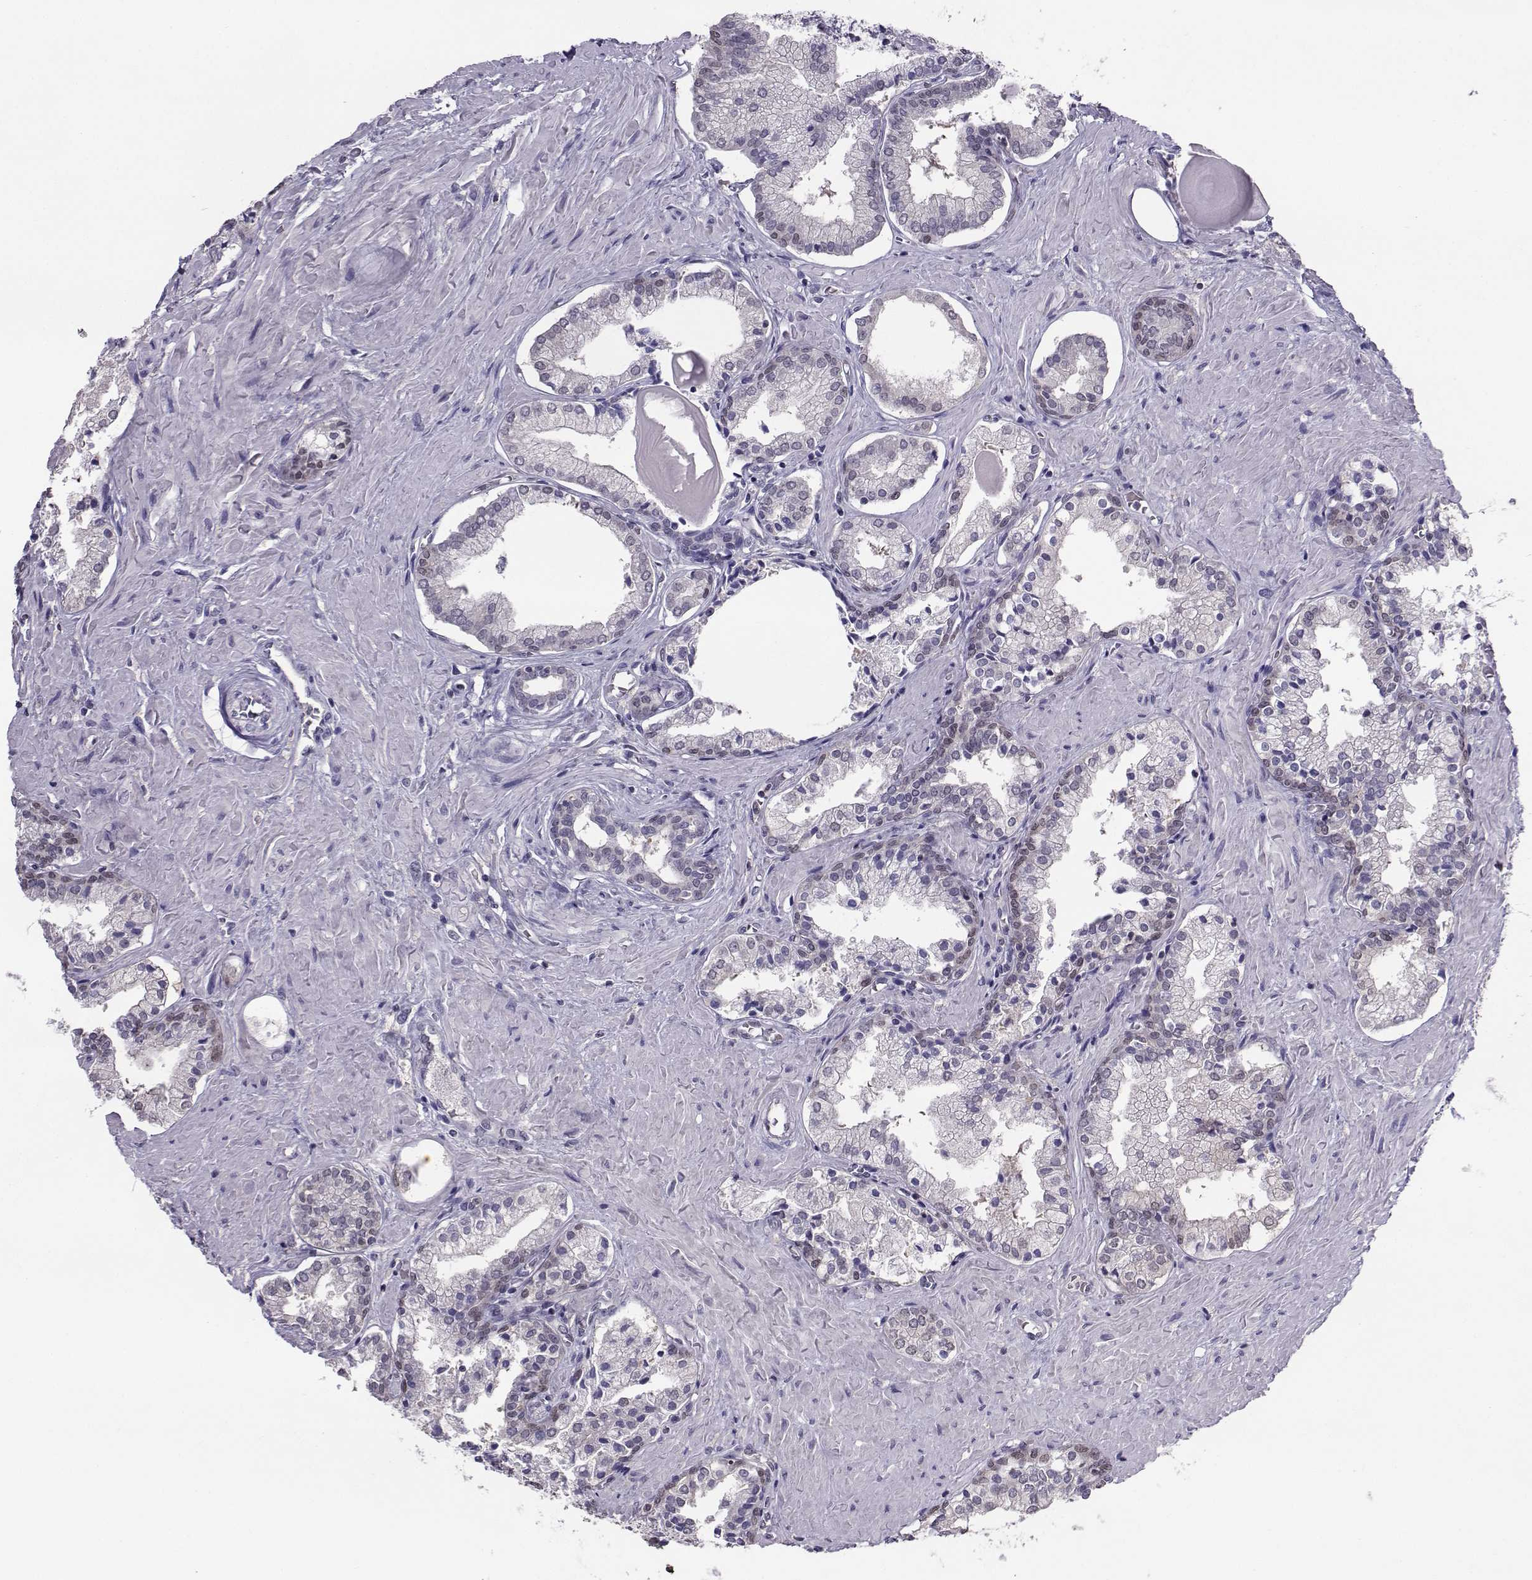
{"staining": {"intensity": "negative", "quantity": "none", "location": "none"}, "tissue": "prostate cancer", "cell_type": "Tumor cells", "image_type": "cancer", "snomed": [{"axis": "morphology", "description": "Adenocarcinoma, NOS"}, {"axis": "topography", "description": "Prostate and seminal vesicle, NOS"}, {"axis": "topography", "description": "Prostate"}], "caption": "This is a histopathology image of IHC staining of prostate cancer, which shows no expression in tumor cells. (Stains: DAB immunohistochemistry (IHC) with hematoxylin counter stain, Microscopy: brightfield microscopy at high magnification).", "gene": "PGK1", "patient": {"sex": "male", "age": 44}}